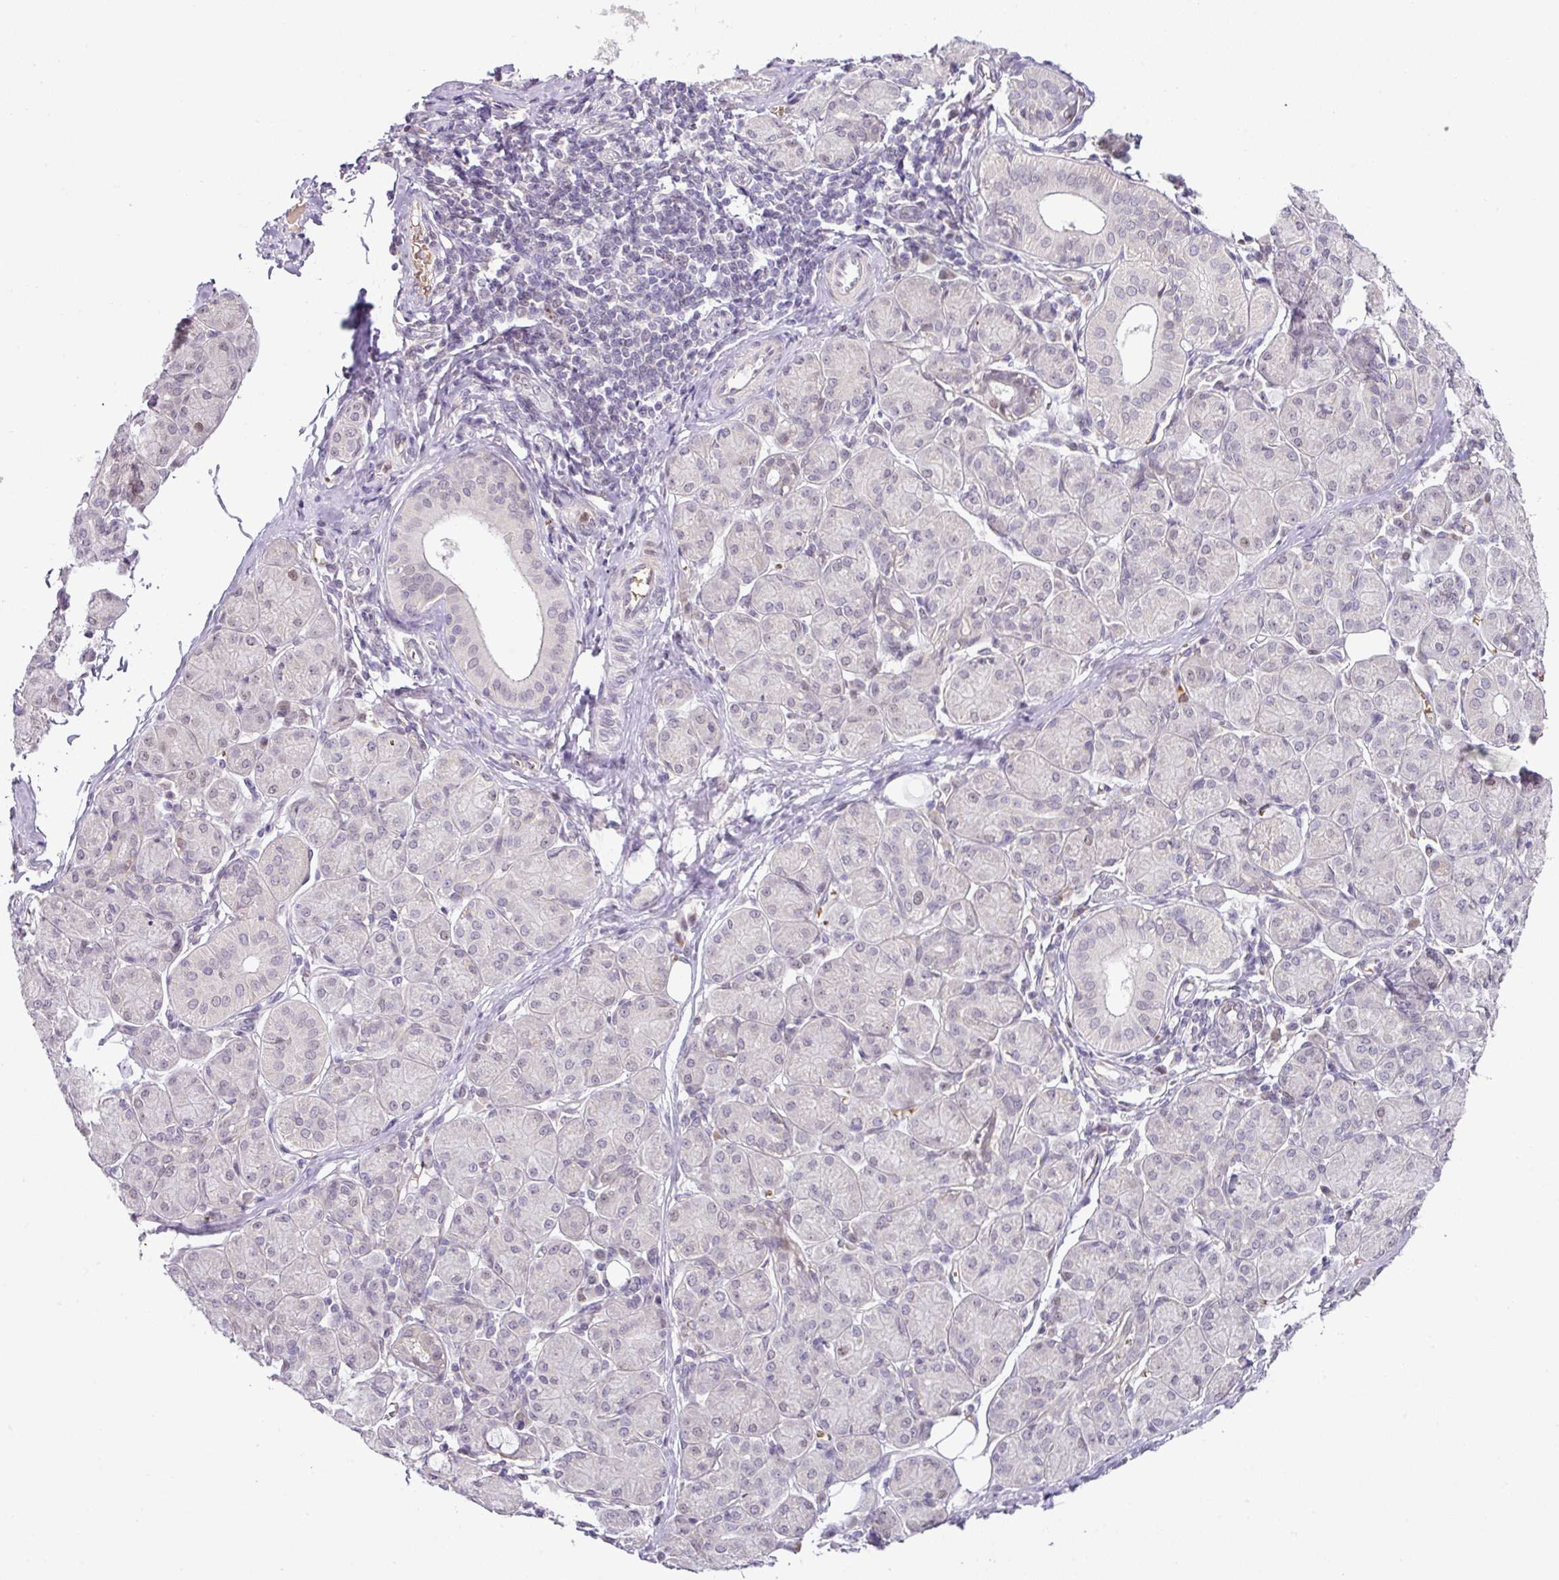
{"staining": {"intensity": "weak", "quantity": "<25%", "location": "nuclear"}, "tissue": "salivary gland", "cell_type": "Glandular cells", "image_type": "normal", "snomed": [{"axis": "morphology", "description": "Normal tissue, NOS"}, {"axis": "morphology", "description": "Inflammation, NOS"}, {"axis": "topography", "description": "Lymph node"}, {"axis": "topography", "description": "Salivary gland"}], "caption": "Immunohistochemistry (IHC) of normal salivary gland reveals no staining in glandular cells.", "gene": "PARP2", "patient": {"sex": "male", "age": 3}}